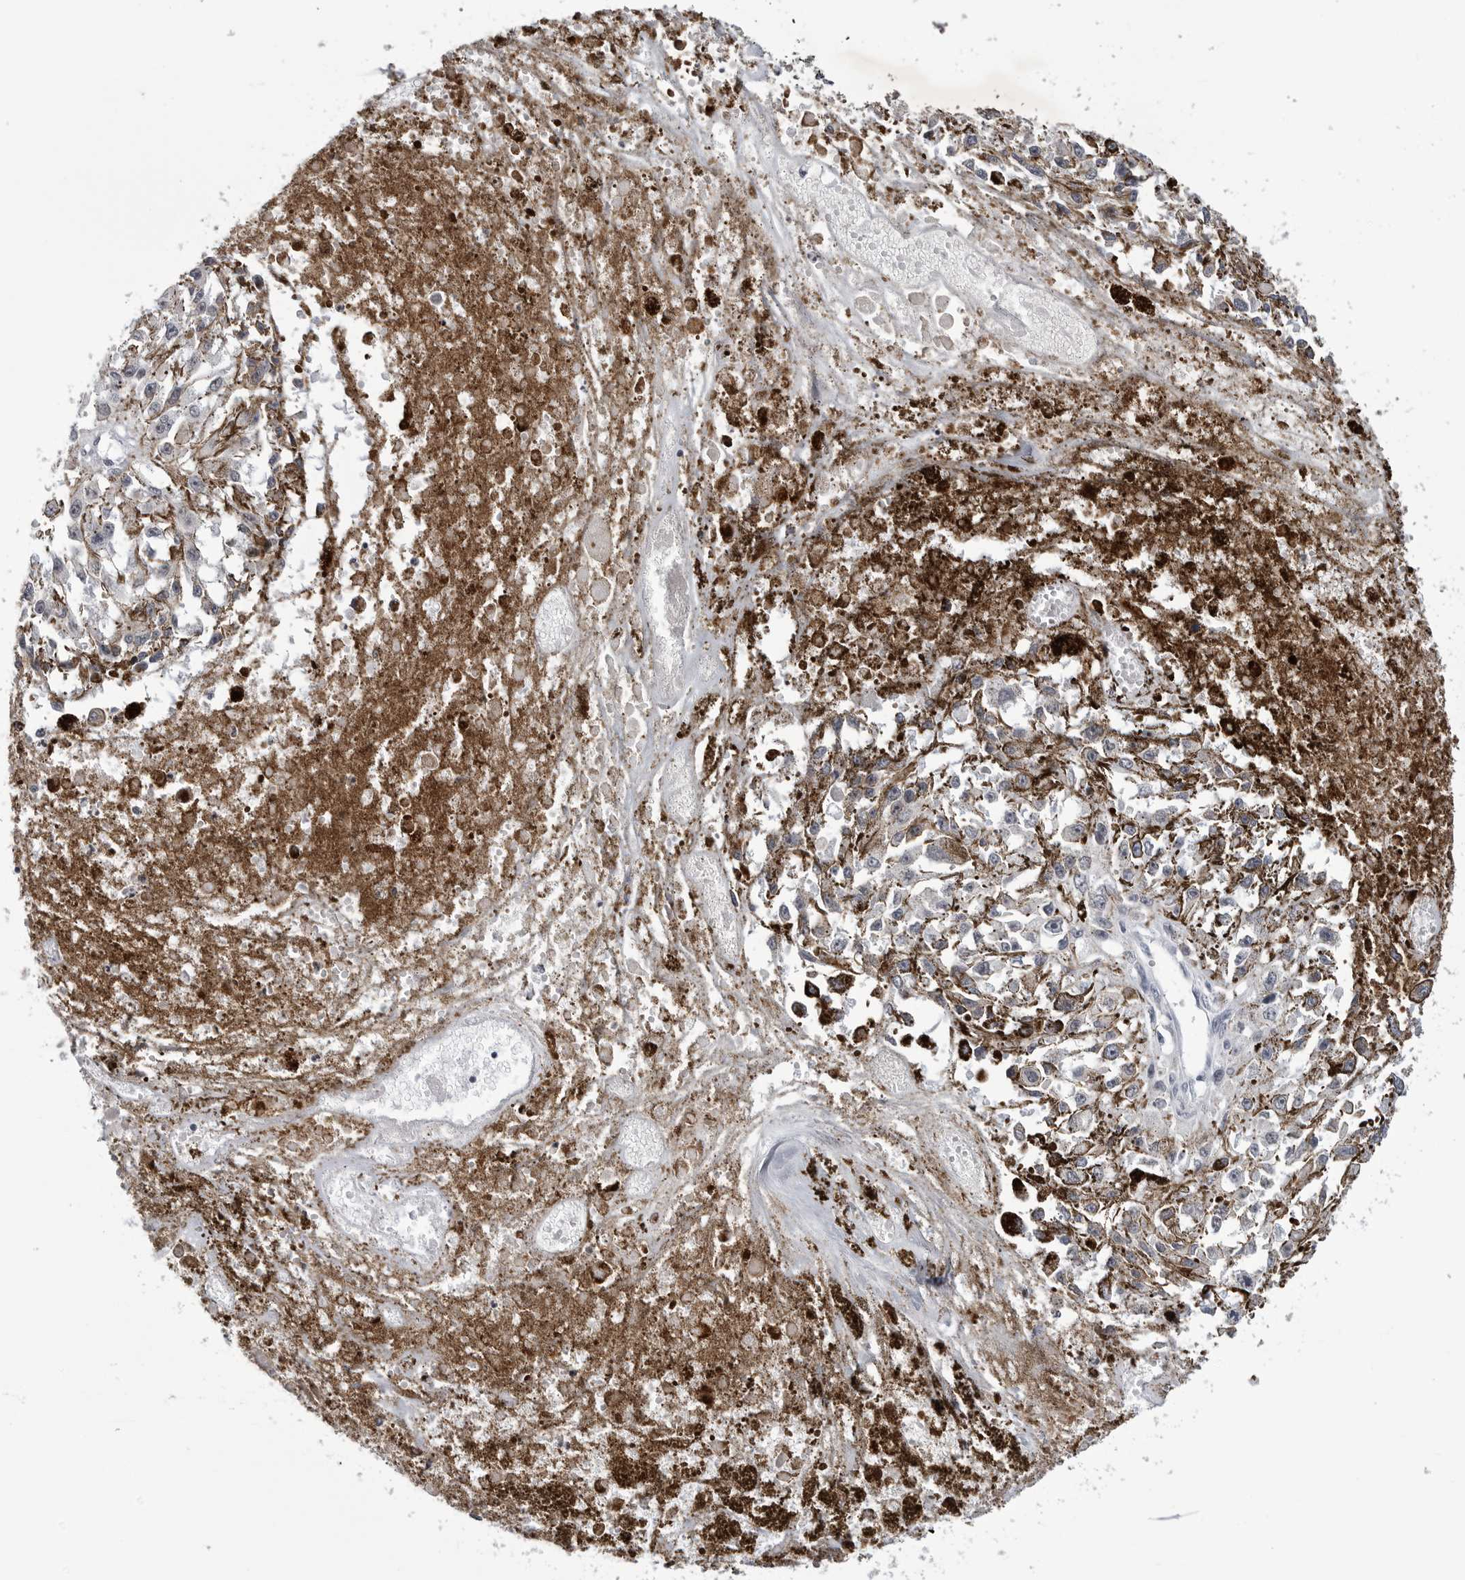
{"staining": {"intensity": "negative", "quantity": "none", "location": "none"}, "tissue": "melanoma", "cell_type": "Tumor cells", "image_type": "cancer", "snomed": [{"axis": "morphology", "description": "Malignant melanoma, Metastatic site"}, {"axis": "topography", "description": "Lymph node"}], "caption": "Immunohistochemistry (IHC) of human malignant melanoma (metastatic site) demonstrates no positivity in tumor cells. The staining was performed using DAB to visualize the protein expression in brown, while the nuclei were stained in blue with hematoxylin (Magnification: 20x).", "gene": "CDK20", "patient": {"sex": "male", "age": 59}}